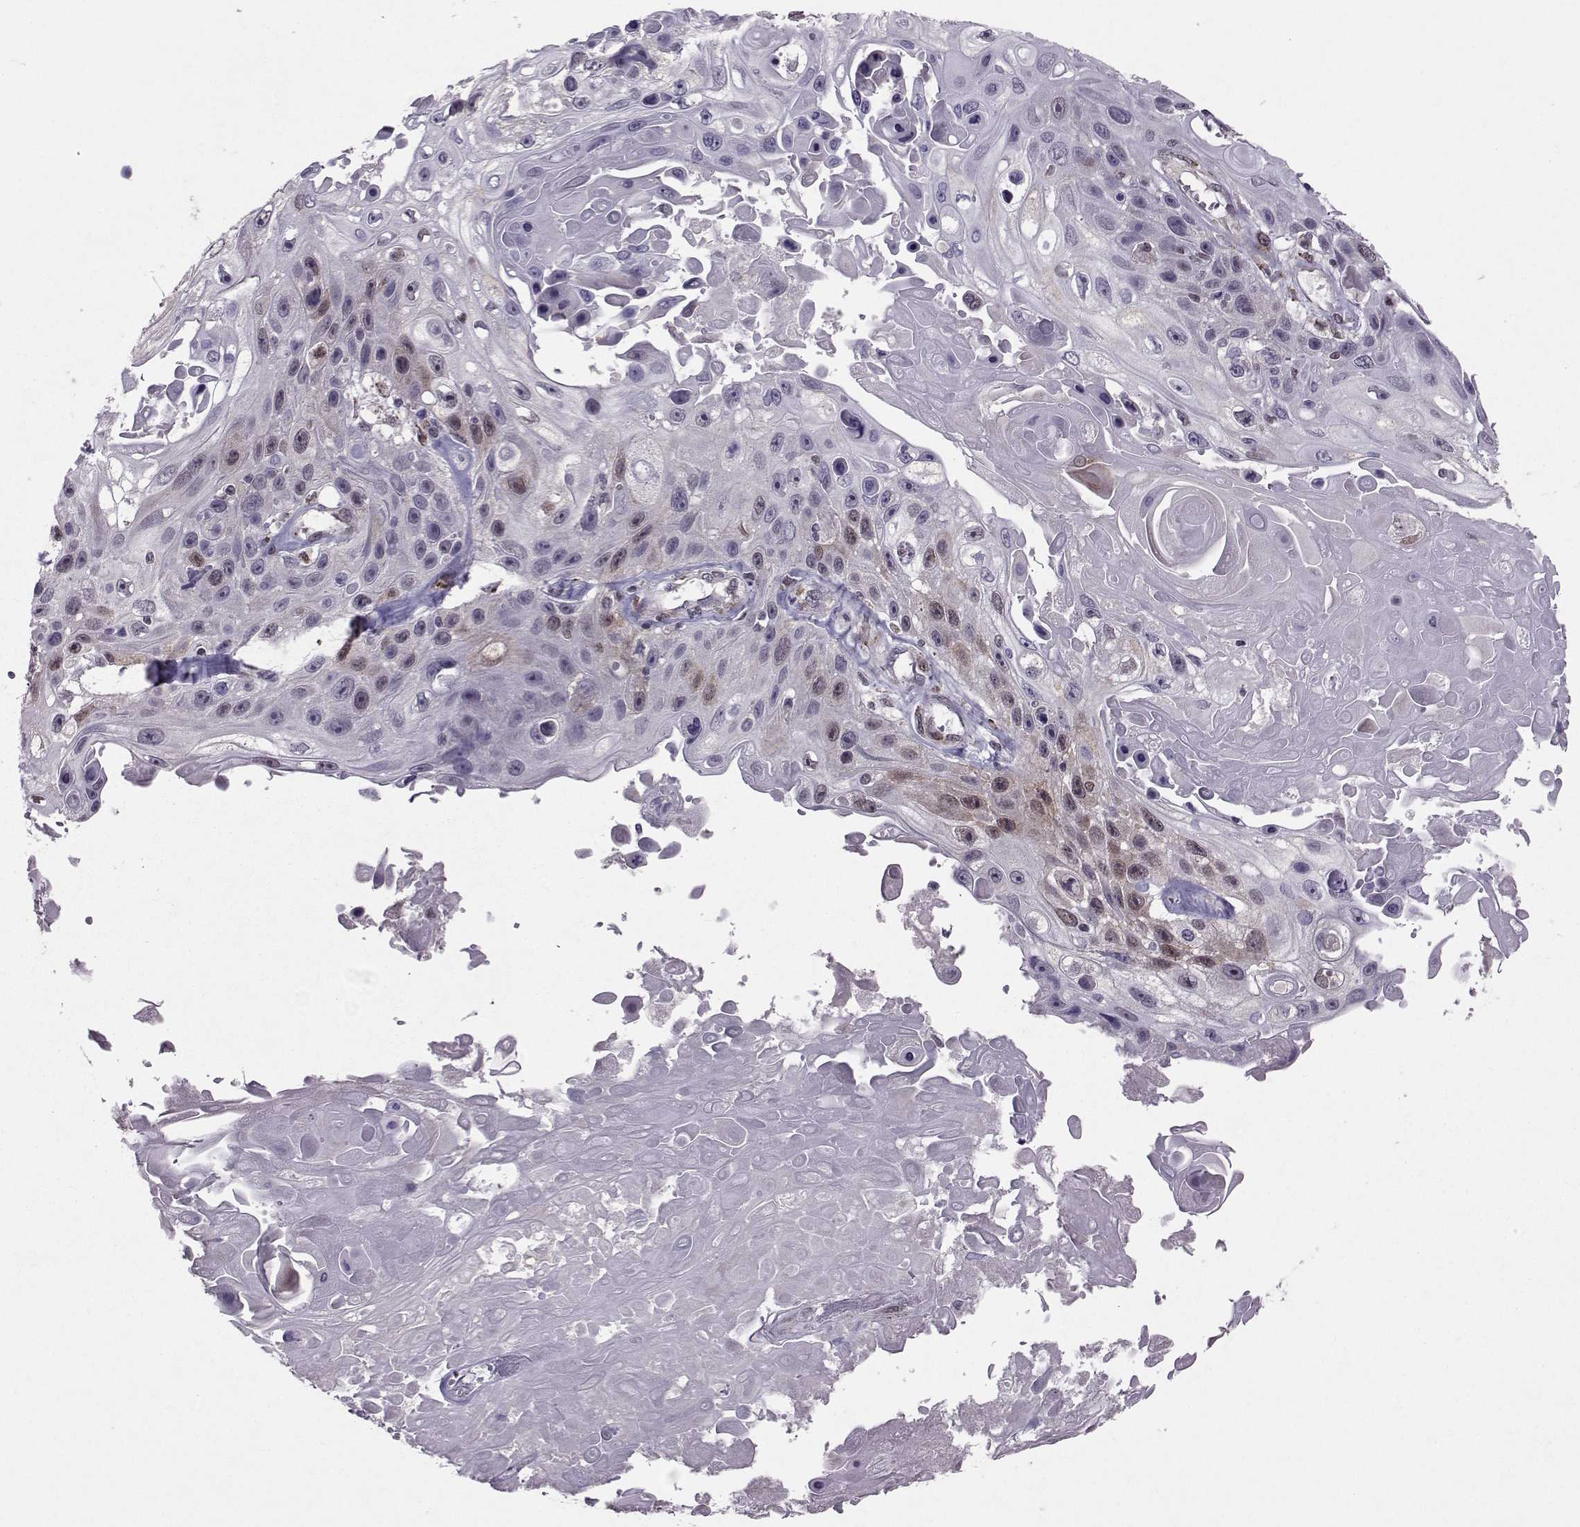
{"staining": {"intensity": "weak", "quantity": "<25%", "location": "nuclear"}, "tissue": "skin cancer", "cell_type": "Tumor cells", "image_type": "cancer", "snomed": [{"axis": "morphology", "description": "Squamous cell carcinoma, NOS"}, {"axis": "topography", "description": "Skin"}], "caption": "Skin cancer (squamous cell carcinoma) stained for a protein using immunohistochemistry exhibits no staining tumor cells.", "gene": "CDK4", "patient": {"sex": "male", "age": 82}}